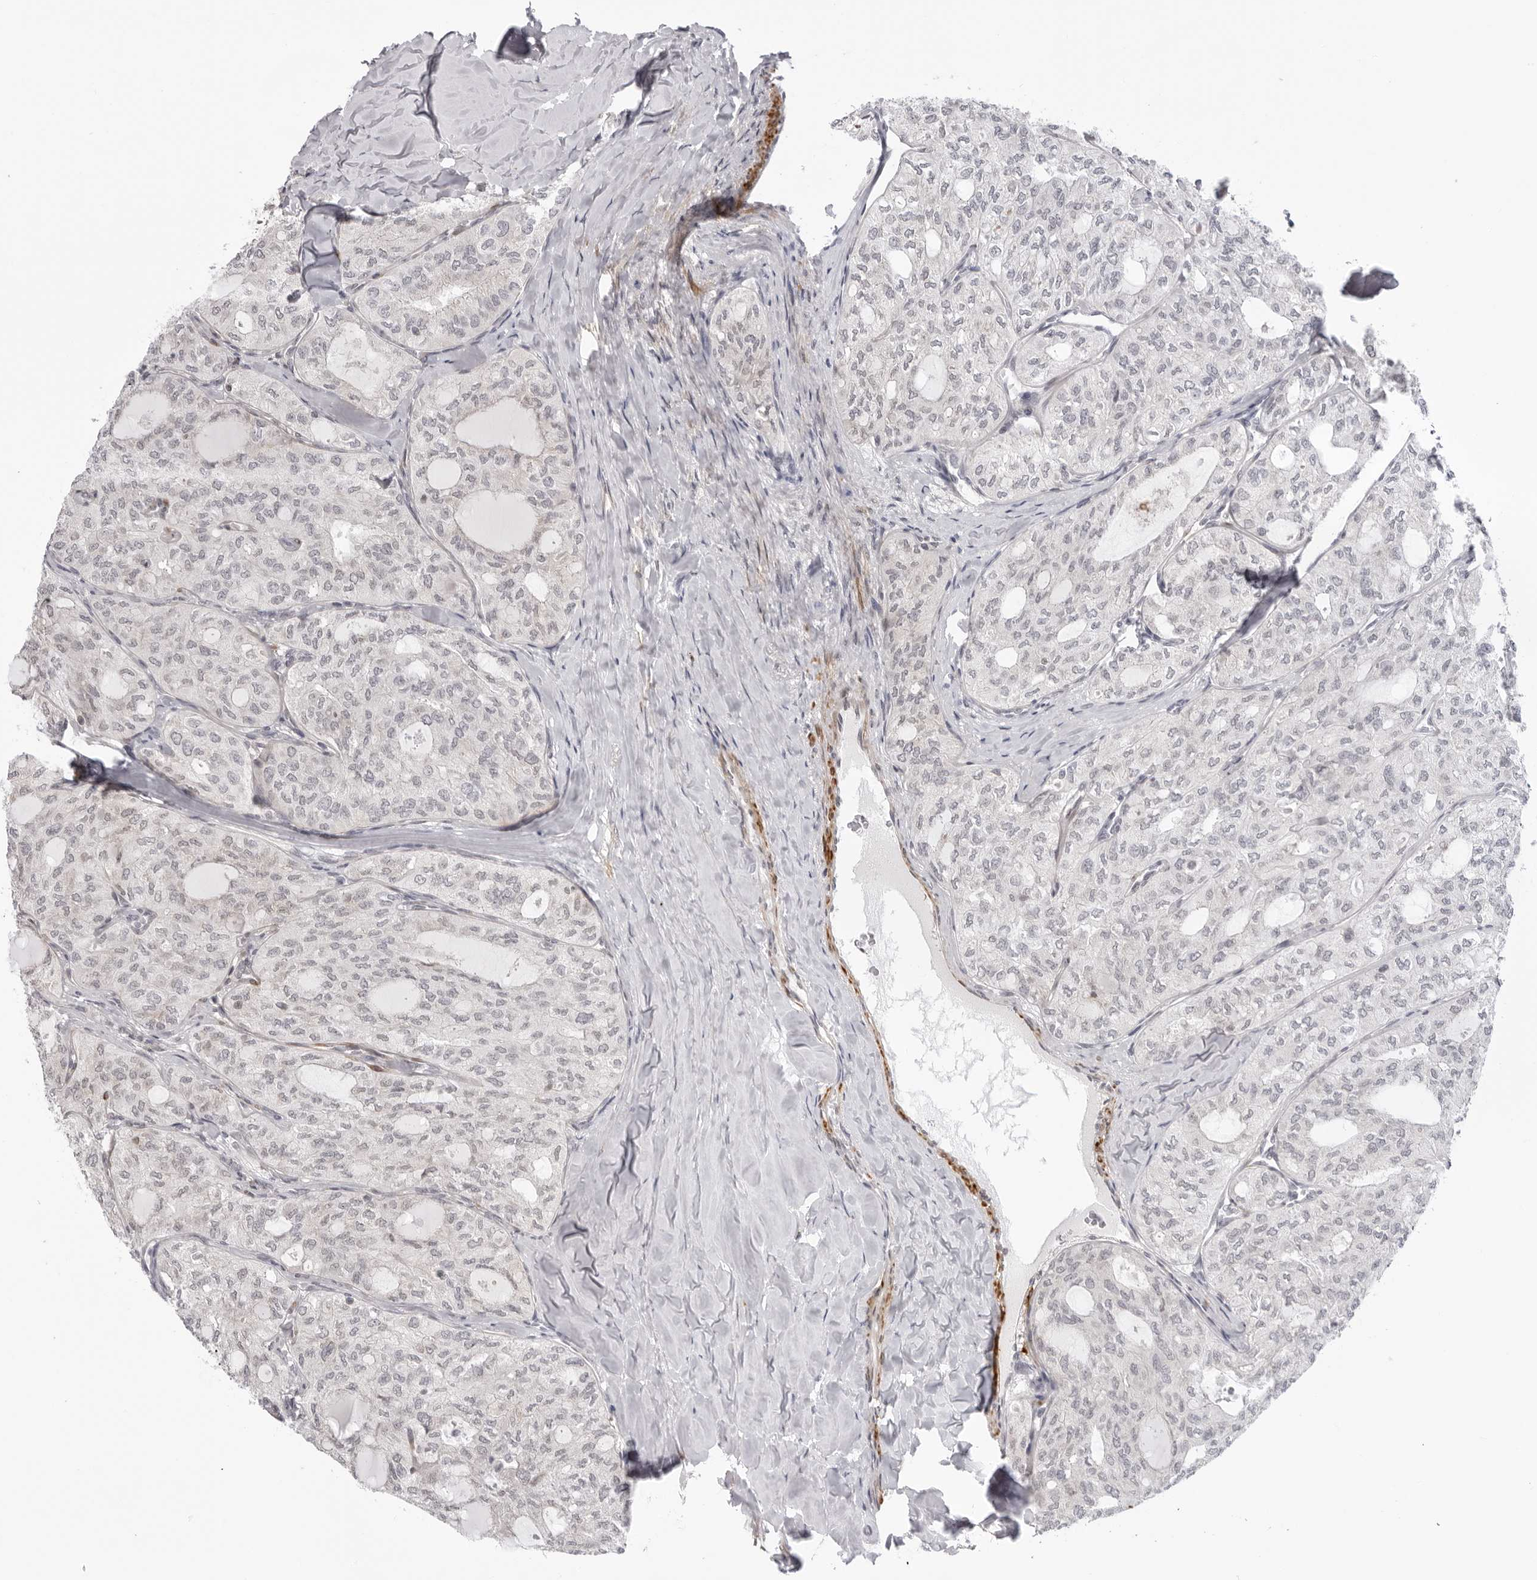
{"staining": {"intensity": "negative", "quantity": "none", "location": "none"}, "tissue": "thyroid cancer", "cell_type": "Tumor cells", "image_type": "cancer", "snomed": [{"axis": "morphology", "description": "Follicular adenoma carcinoma, NOS"}, {"axis": "topography", "description": "Thyroid gland"}], "caption": "A photomicrograph of thyroid follicular adenoma carcinoma stained for a protein demonstrates no brown staining in tumor cells. Brightfield microscopy of IHC stained with DAB (3,3'-diaminobenzidine) (brown) and hematoxylin (blue), captured at high magnification.", "gene": "SRGAP2", "patient": {"sex": "male", "age": 75}}